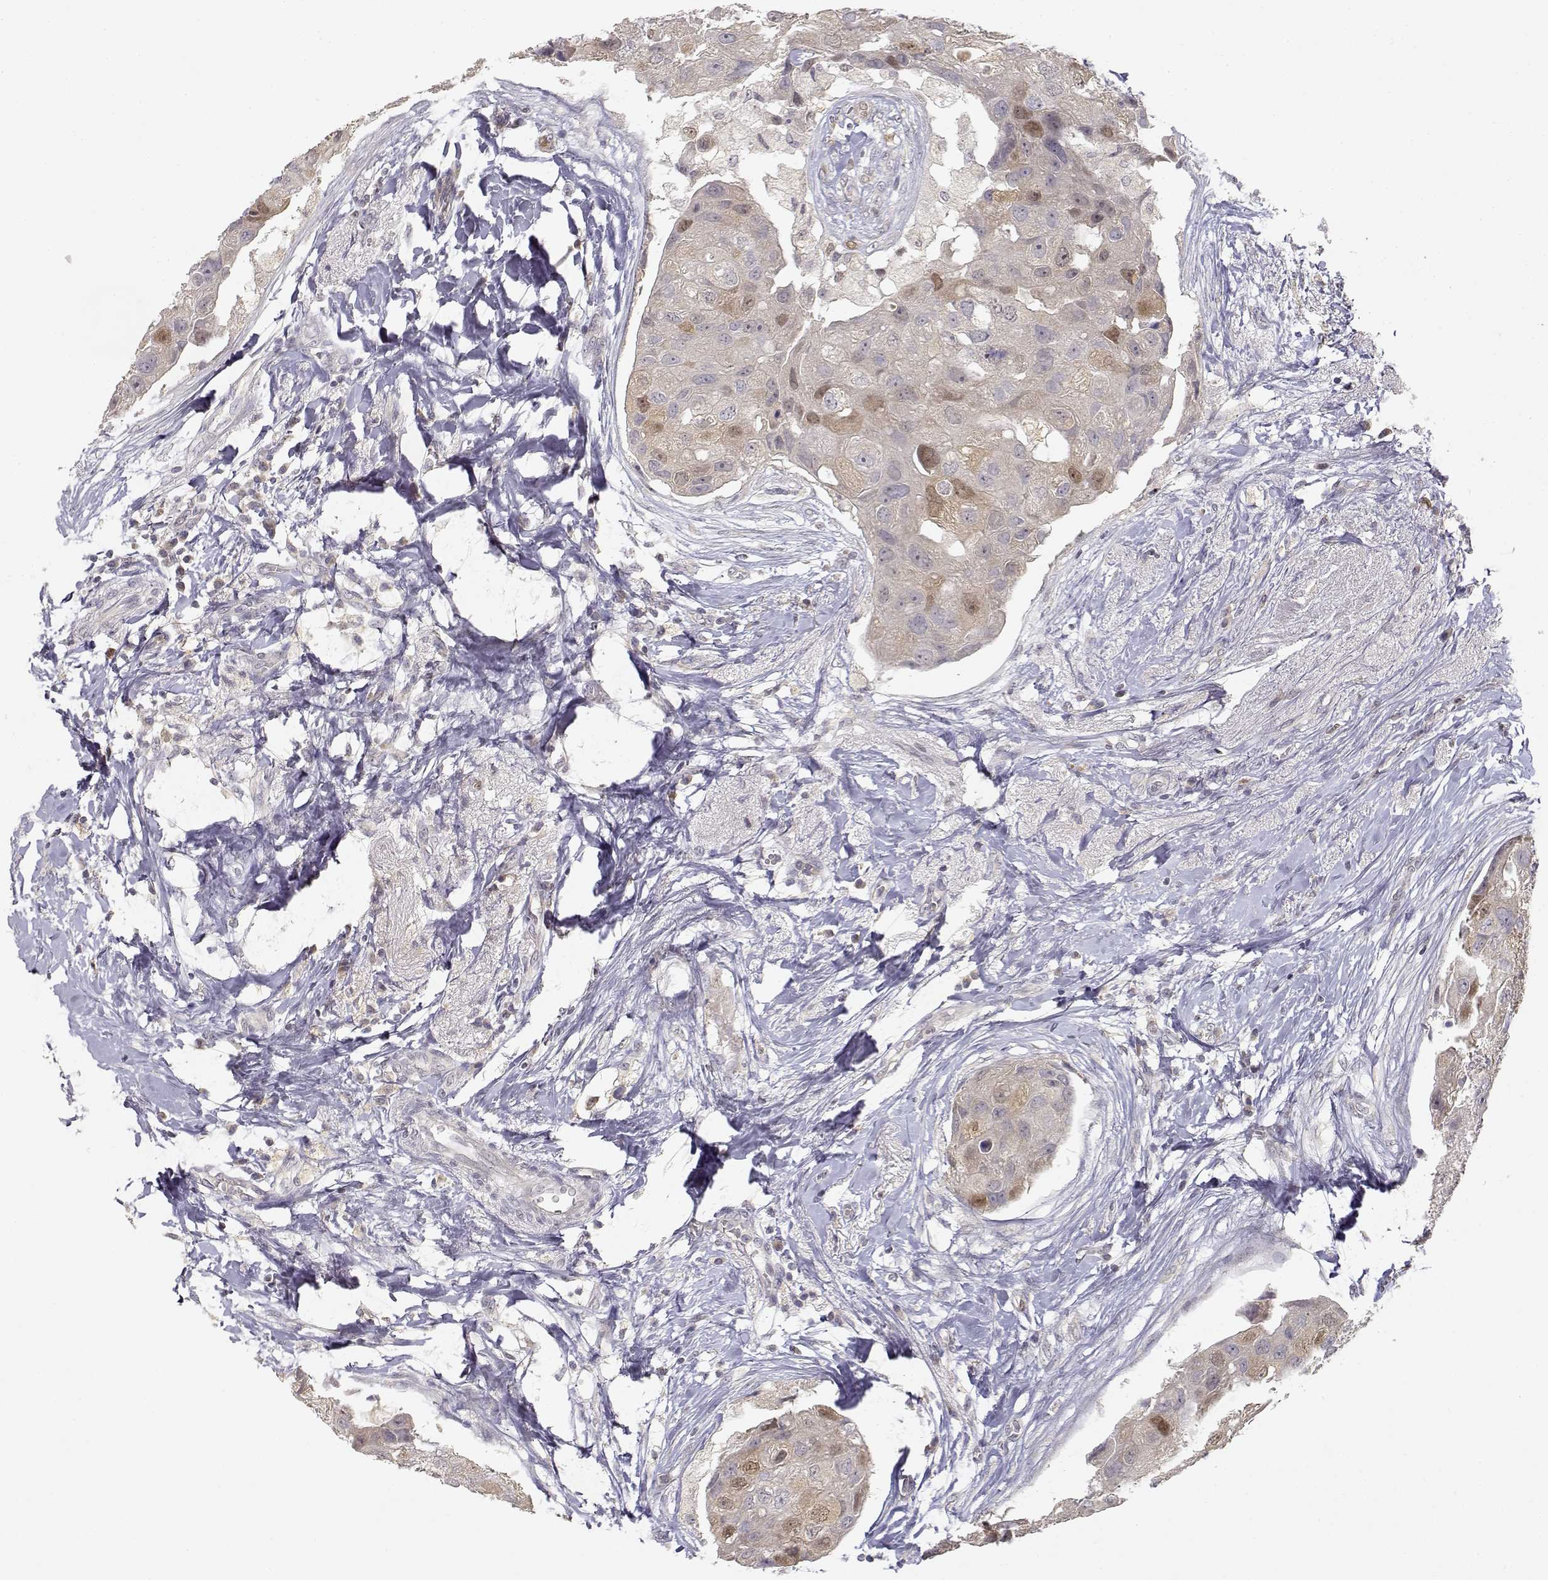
{"staining": {"intensity": "weak", "quantity": "<25%", "location": "cytoplasmic/membranous,nuclear"}, "tissue": "breast cancer", "cell_type": "Tumor cells", "image_type": "cancer", "snomed": [{"axis": "morphology", "description": "Duct carcinoma"}, {"axis": "topography", "description": "Breast"}], "caption": "Breast cancer (intraductal carcinoma) stained for a protein using immunohistochemistry displays no staining tumor cells.", "gene": "RAD51", "patient": {"sex": "female", "age": 43}}